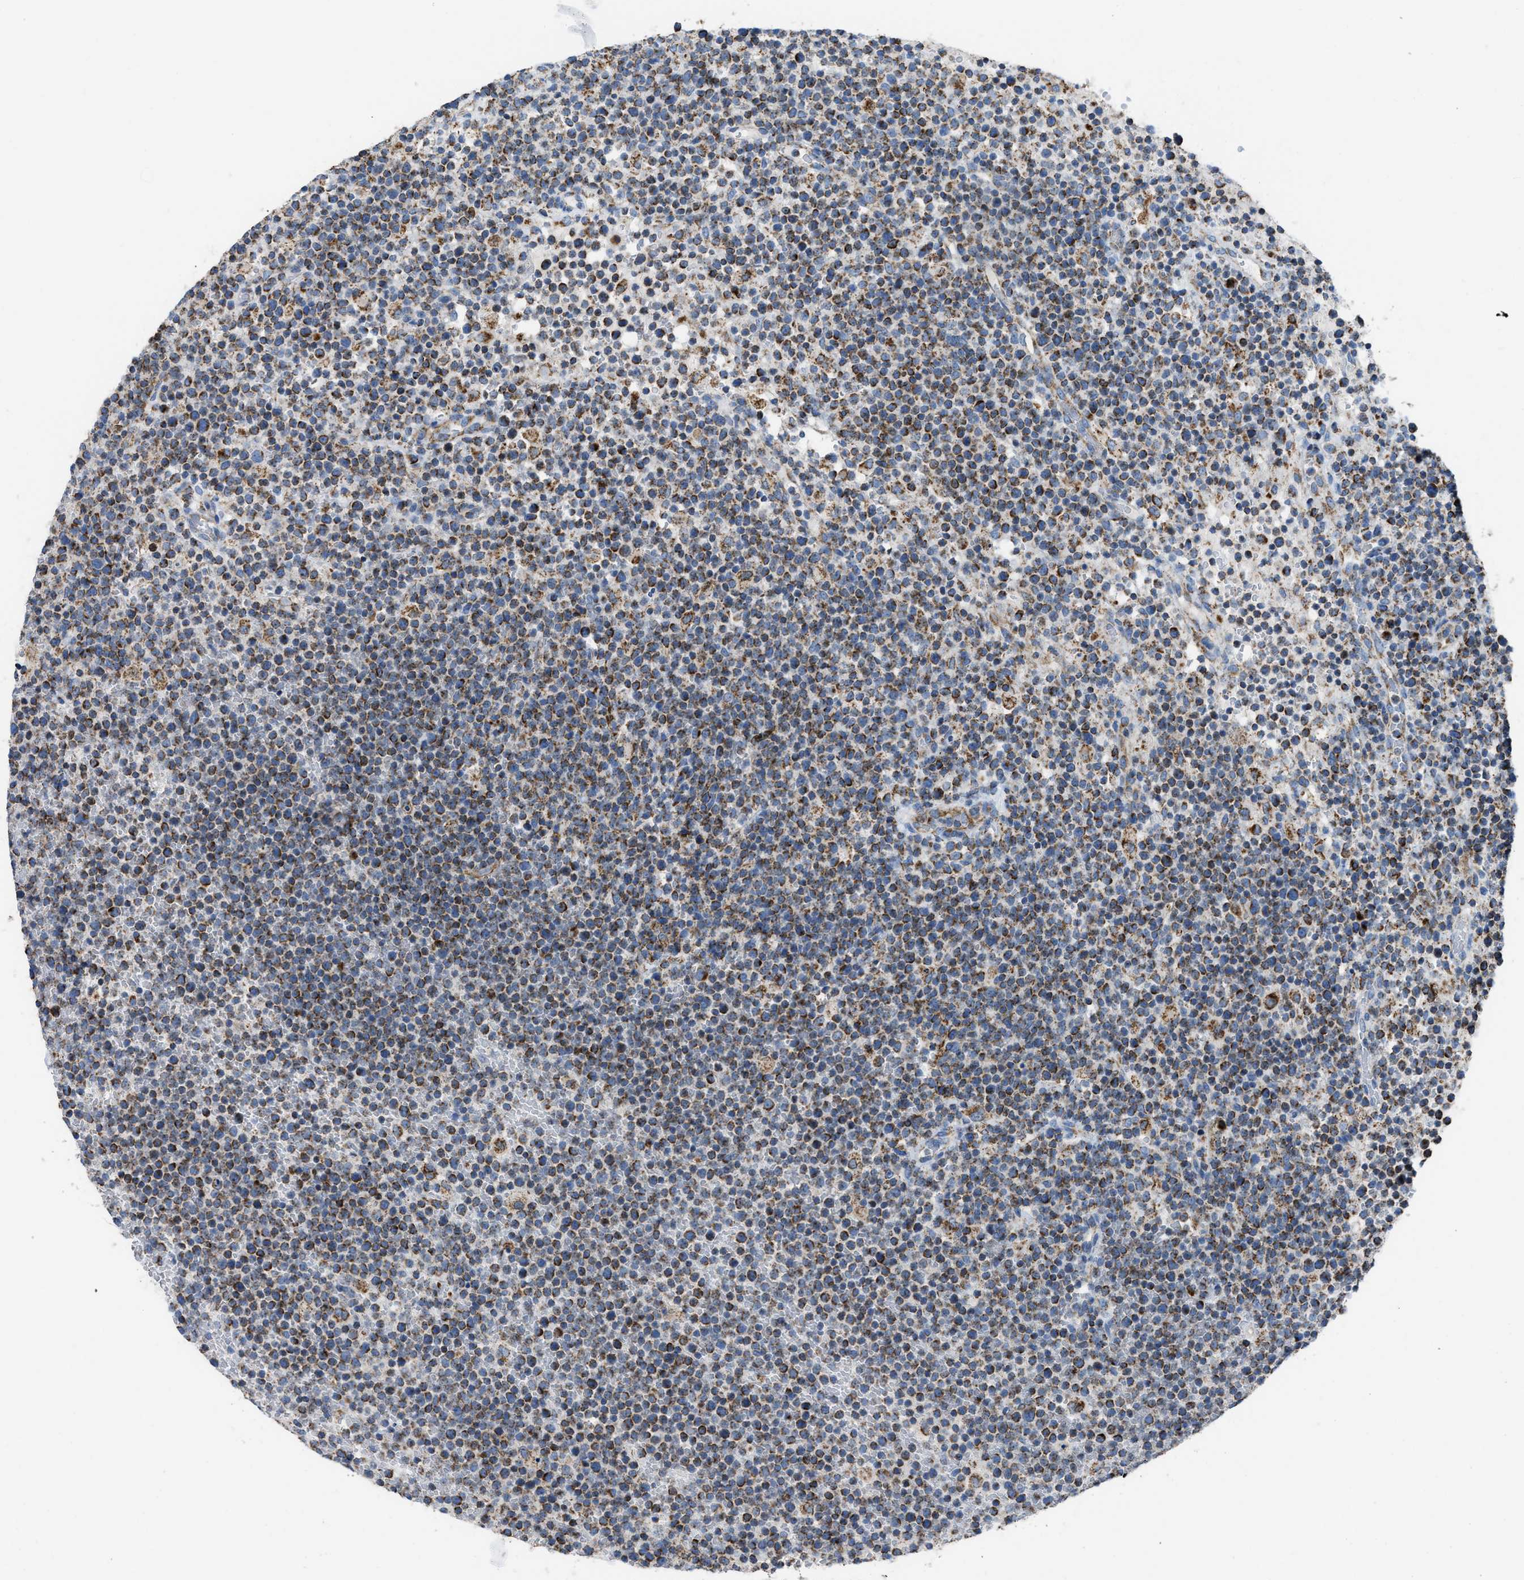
{"staining": {"intensity": "moderate", "quantity": ">75%", "location": "cytoplasmic/membranous"}, "tissue": "lymphoma", "cell_type": "Tumor cells", "image_type": "cancer", "snomed": [{"axis": "morphology", "description": "Malignant lymphoma, non-Hodgkin's type, High grade"}, {"axis": "topography", "description": "Lymph node"}], "caption": "Lymphoma stained for a protein exhibits moderate cytoplasmic/membranous positivity in tumor cells.", "gene": "ETFB", "patient": {"sex": "male", "age": 61}}